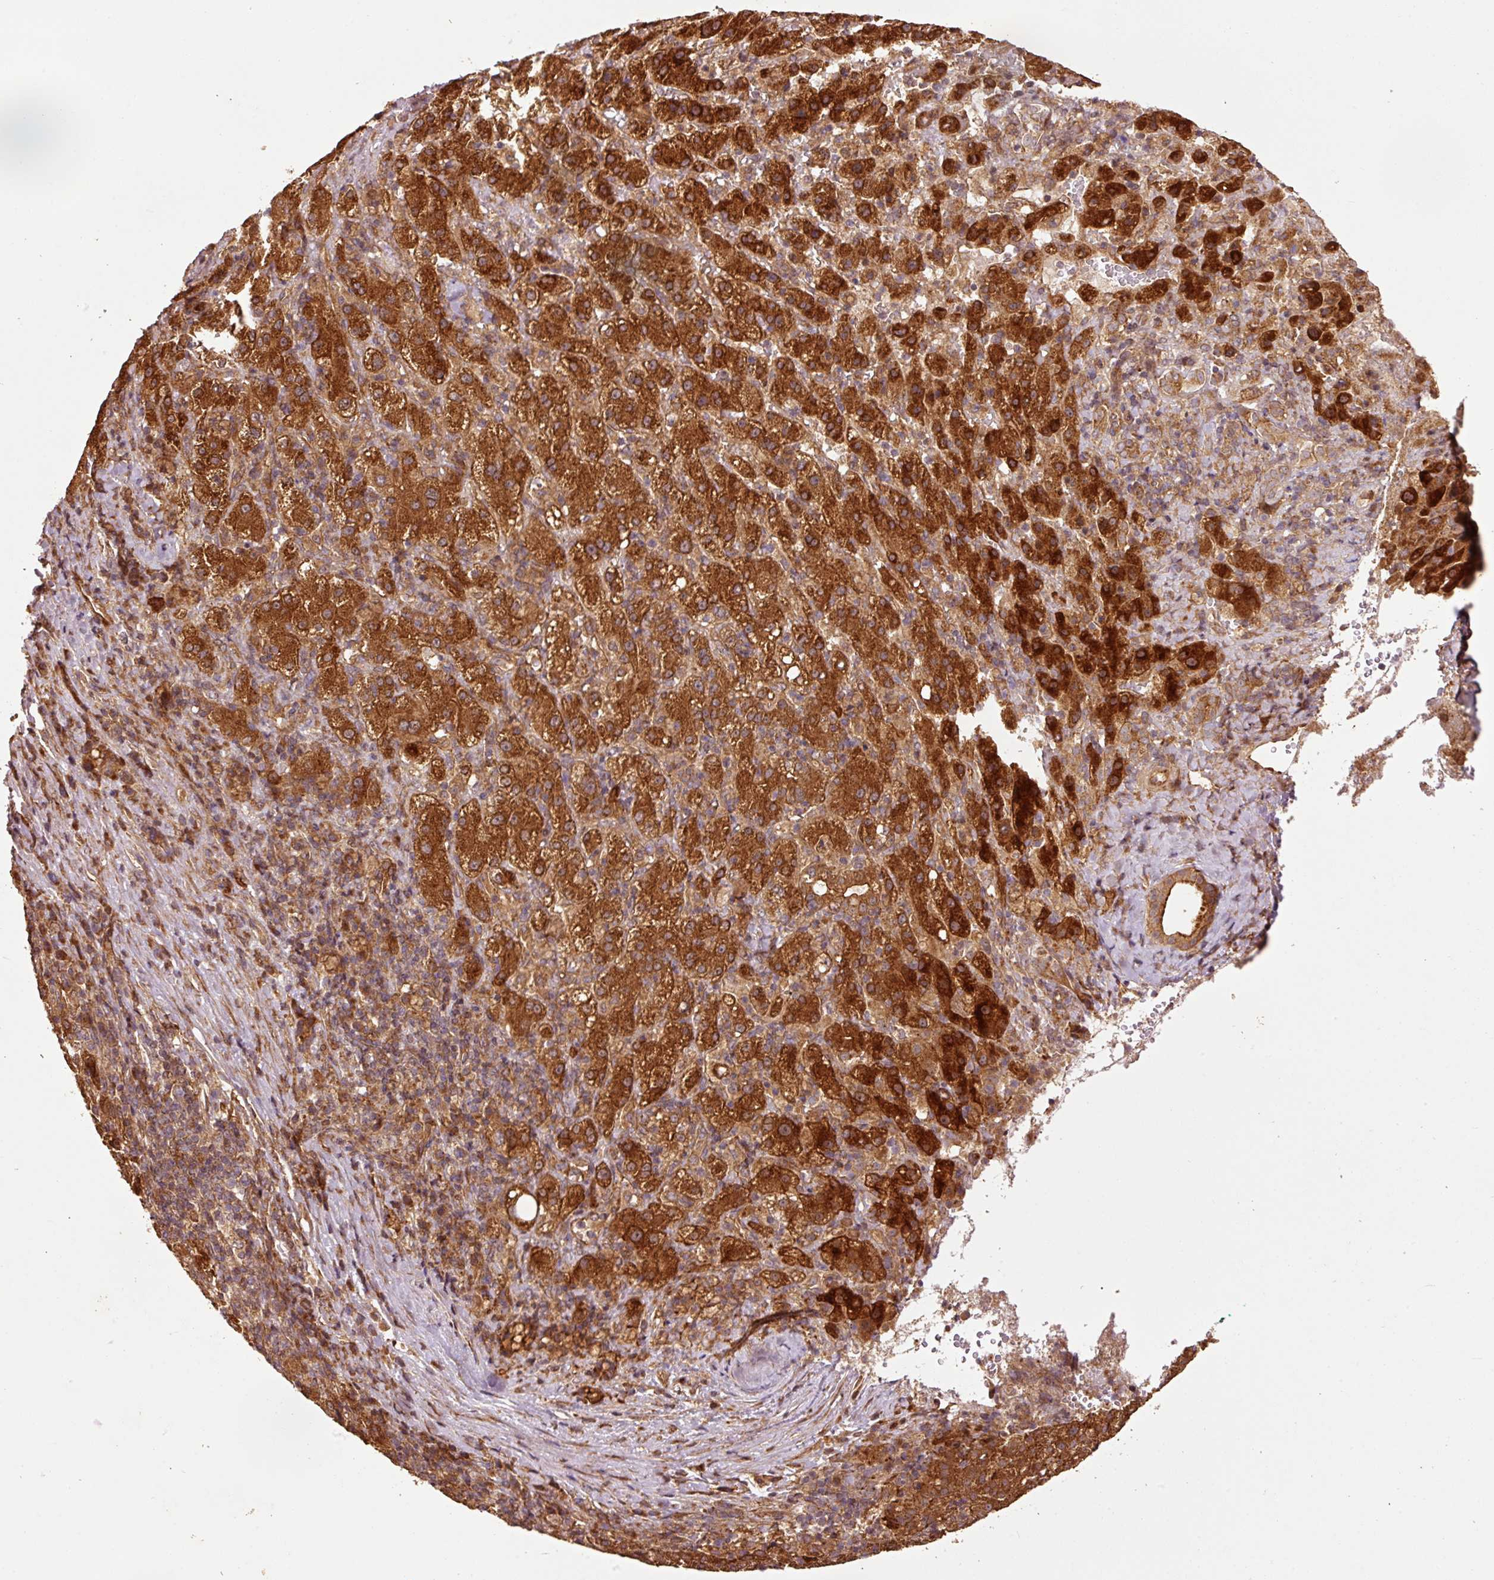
{"staining": {"intensity": "strong", "quantity": ">75%", "location": "cytoplasmic/membranous"}, "tissue": "liver cancer", "cell_type": "Tumor cells", "image_type": "cancer", "snomed": [{"axis": "morphology", "description": "Carcinoma, Hepatocellular, NOS"}, {"axis": "topography", "description": "Liver"}], "caption": "A micrograph showing strong cytoplasmic/membranous expression in about >75% of tumor cells in liver cancer (hepatocellular carcinoma), as visualized by brown immunohistochemical staining.", "gene": "OXER1", "patient": {"sex": "female", "age": 58}}